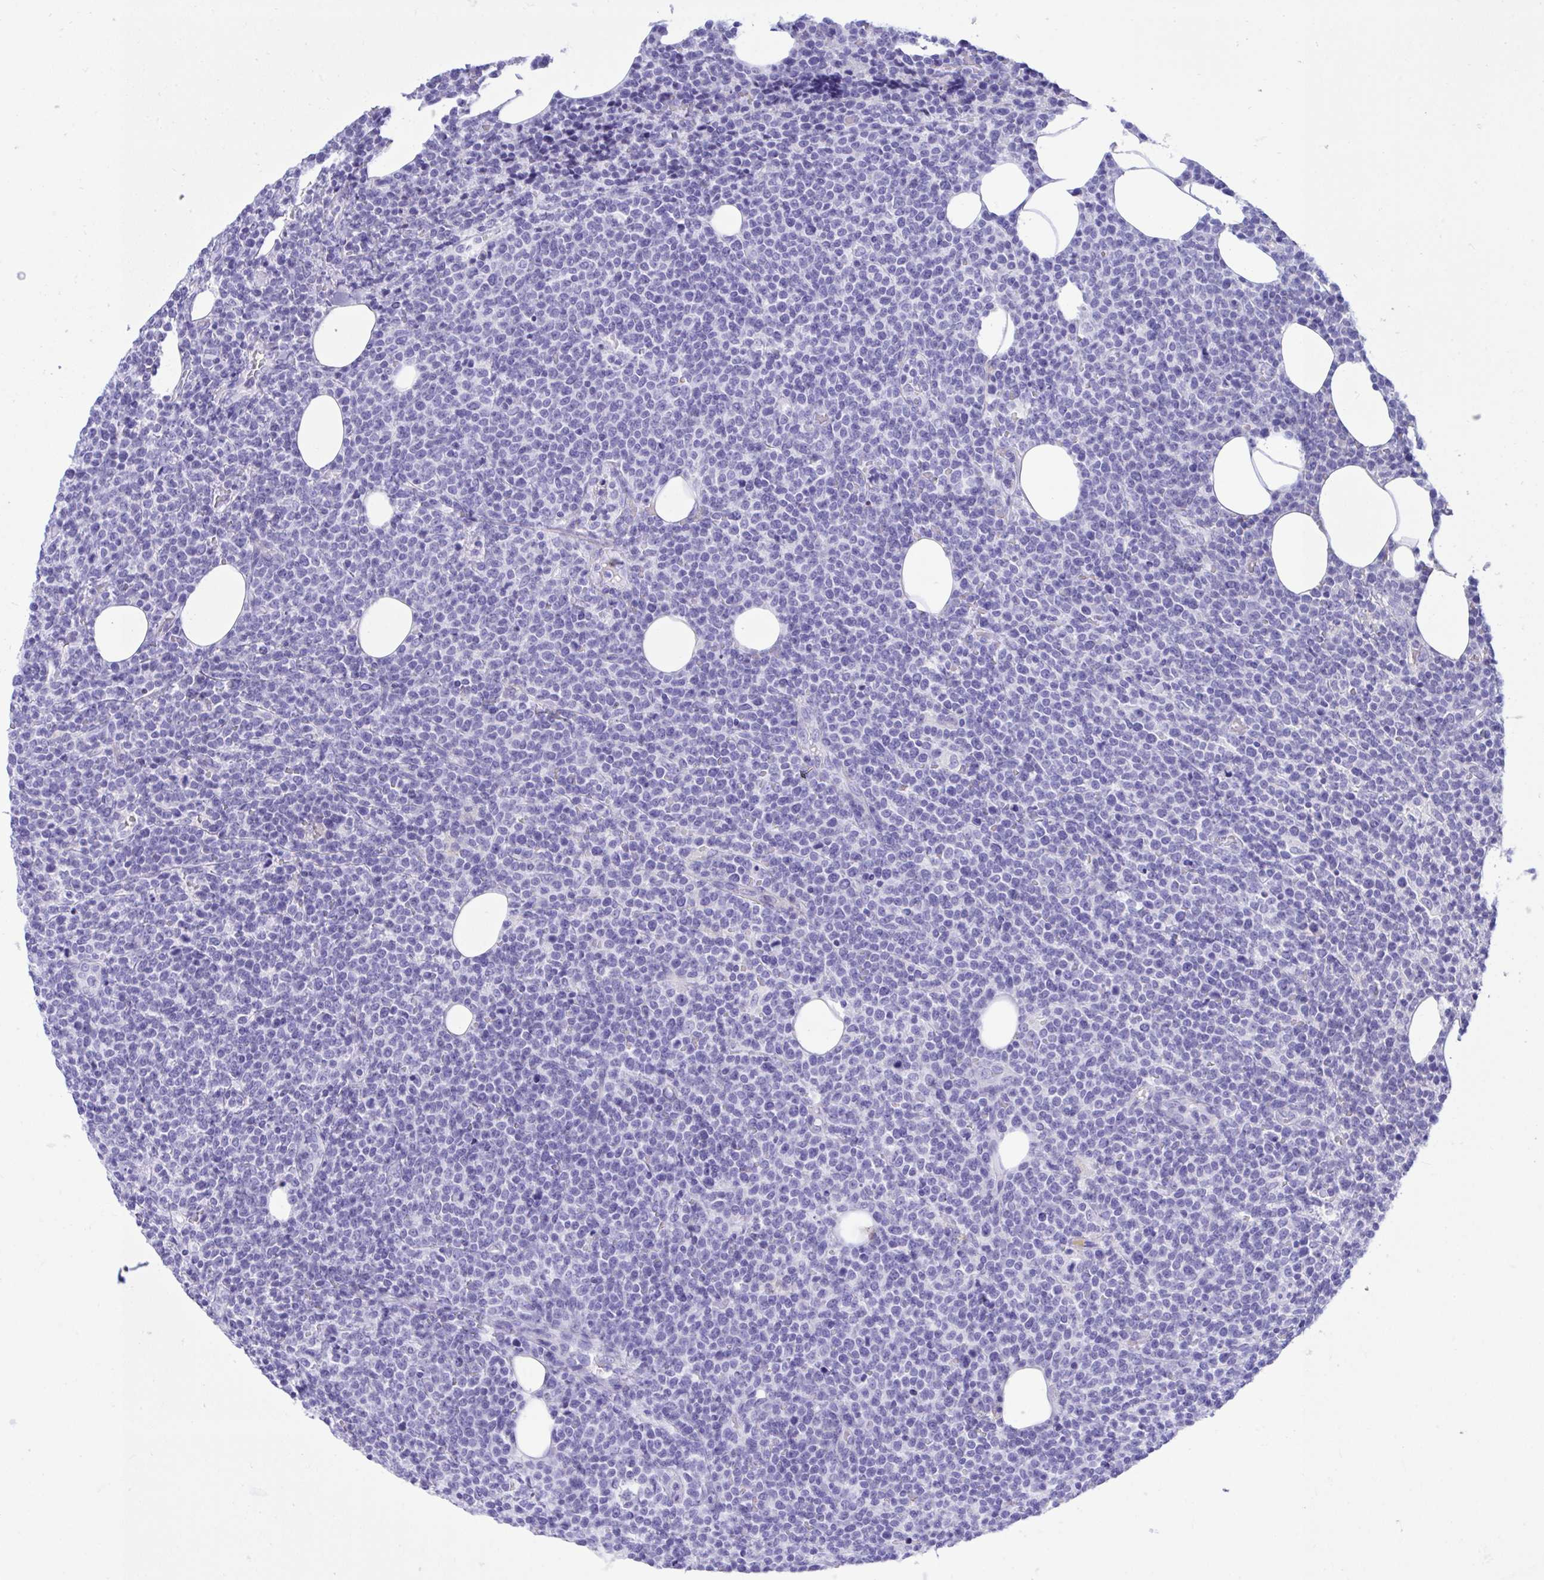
{"staining": {"intensity": "negative", "quantity": "none", "location": "none"}, "tissue": "lymphoma", "cell_type": "Tumor cells", "image_type": "cancer", "snomed": [{"axis": "morphology", "description": "Malignant lymphoma, non-Hodgkin's type, High grade"}, {"axis": "topography", "description": "Lymph node"}], "caption": "Immunohistochemistry photomicrograph of human lymphoma stained for a protein (brown), which displays no positivity in tumor cells. The staining was performed using DAB (3,3'-diaminobenzidine) to visualize the protein expression in brown, while the nuclei were stained in blue with hematoxylin (Magnification: 20x).", "gene": "BEX5", "patient": {"sex": "male", "age": 61}}